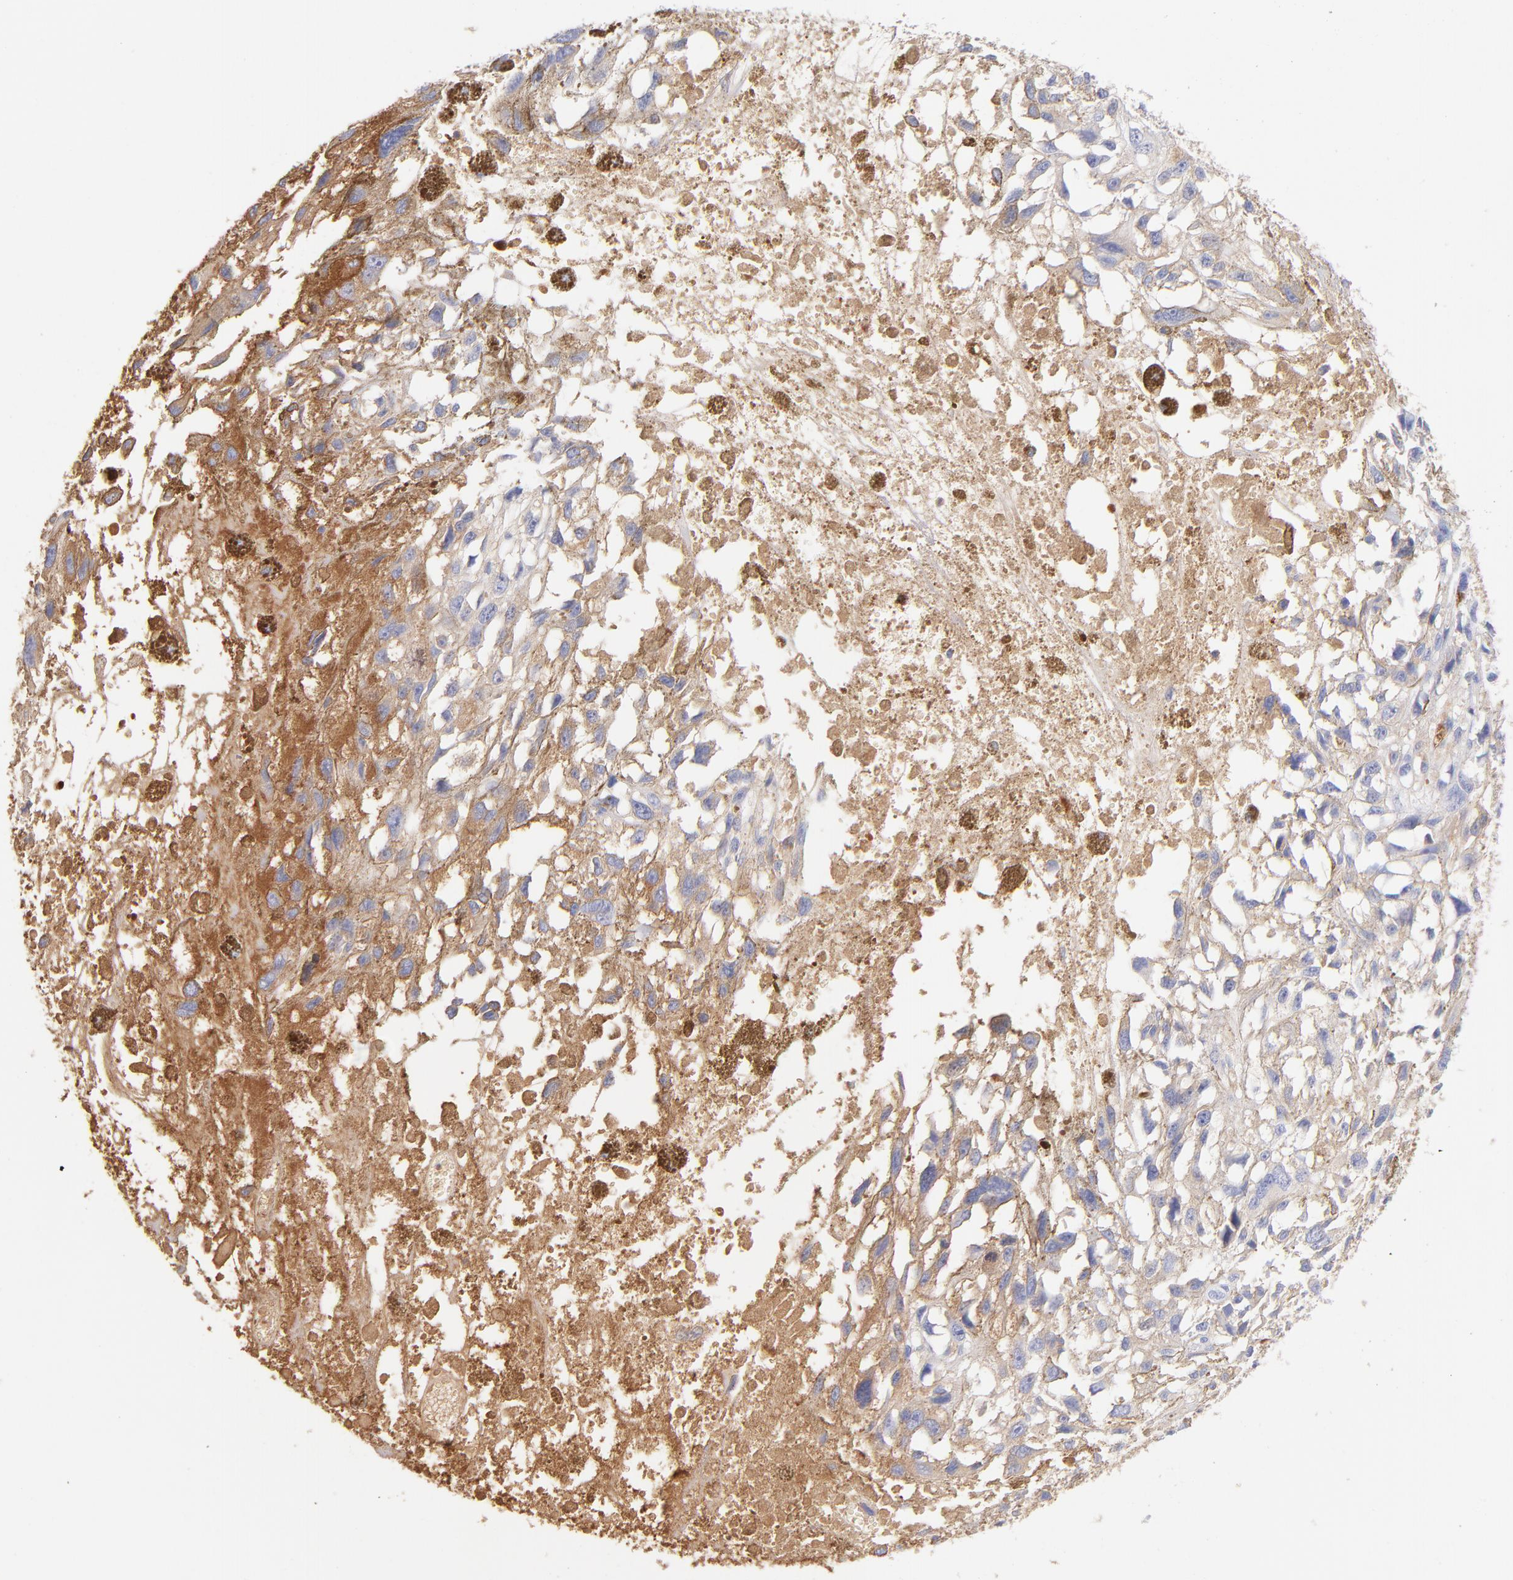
{"staining": {"intensity": "negative", "quantity": "none", "location": "none"}, "tissue": "melanoma", "cell_type": "Tumor cells", "image_type": "cancer", "snomed": [{"axis": "morphology", "description": "Malignant melanoma, Metastatic site"}, {"axis": "topography", "description": "Lymph node"}], "caption": "IHC of human malignant melanoma (metastatic site) reveals no expression in tumor cells.", "gene": "HP", "patient": {"sex": "male", "age": 59}}